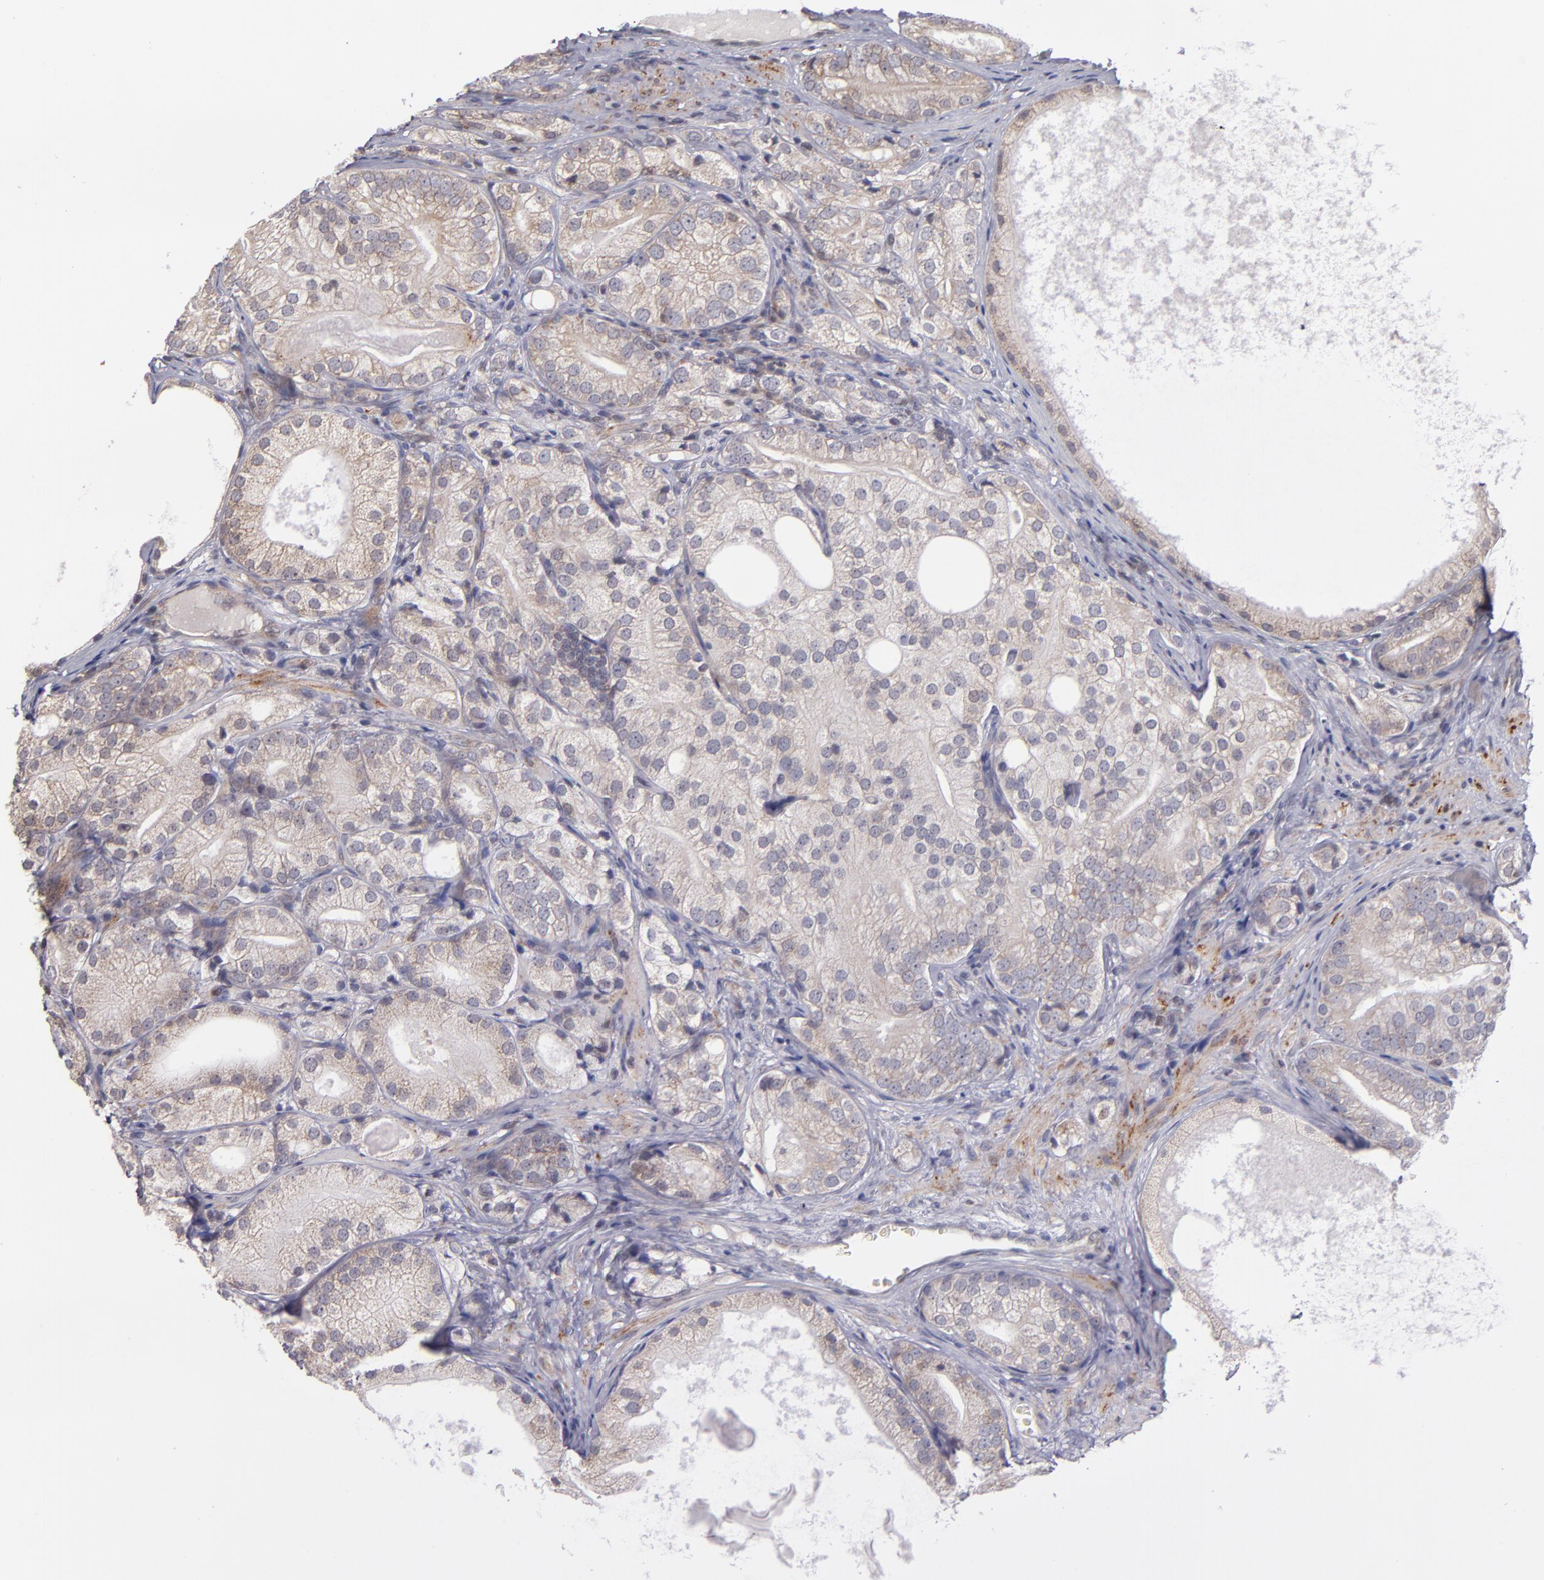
{"staining": {"intensity": "weak", "quantity": ">75%", "location": "cytoplasmic/membranous"}, "tissue": "prostate cancer", "cell_type": "Tumor cells", "image_type": "cancer", "snomed": [{"axis": "morphology", "description": "Adenocarcinoma, Low grade"}, {"axis": "topography", "description": "Prostate"}], "caption": "This micrograph shows prostate cancer stained with immunohistochemistry to label a protein in brown. The cytoplasmic/membranous of tumor cells show weak positivity for the protein. Nuclei are counter-stained blue.", "gene": "CASP1", "patient": {"sex": "male", "age": 69}}